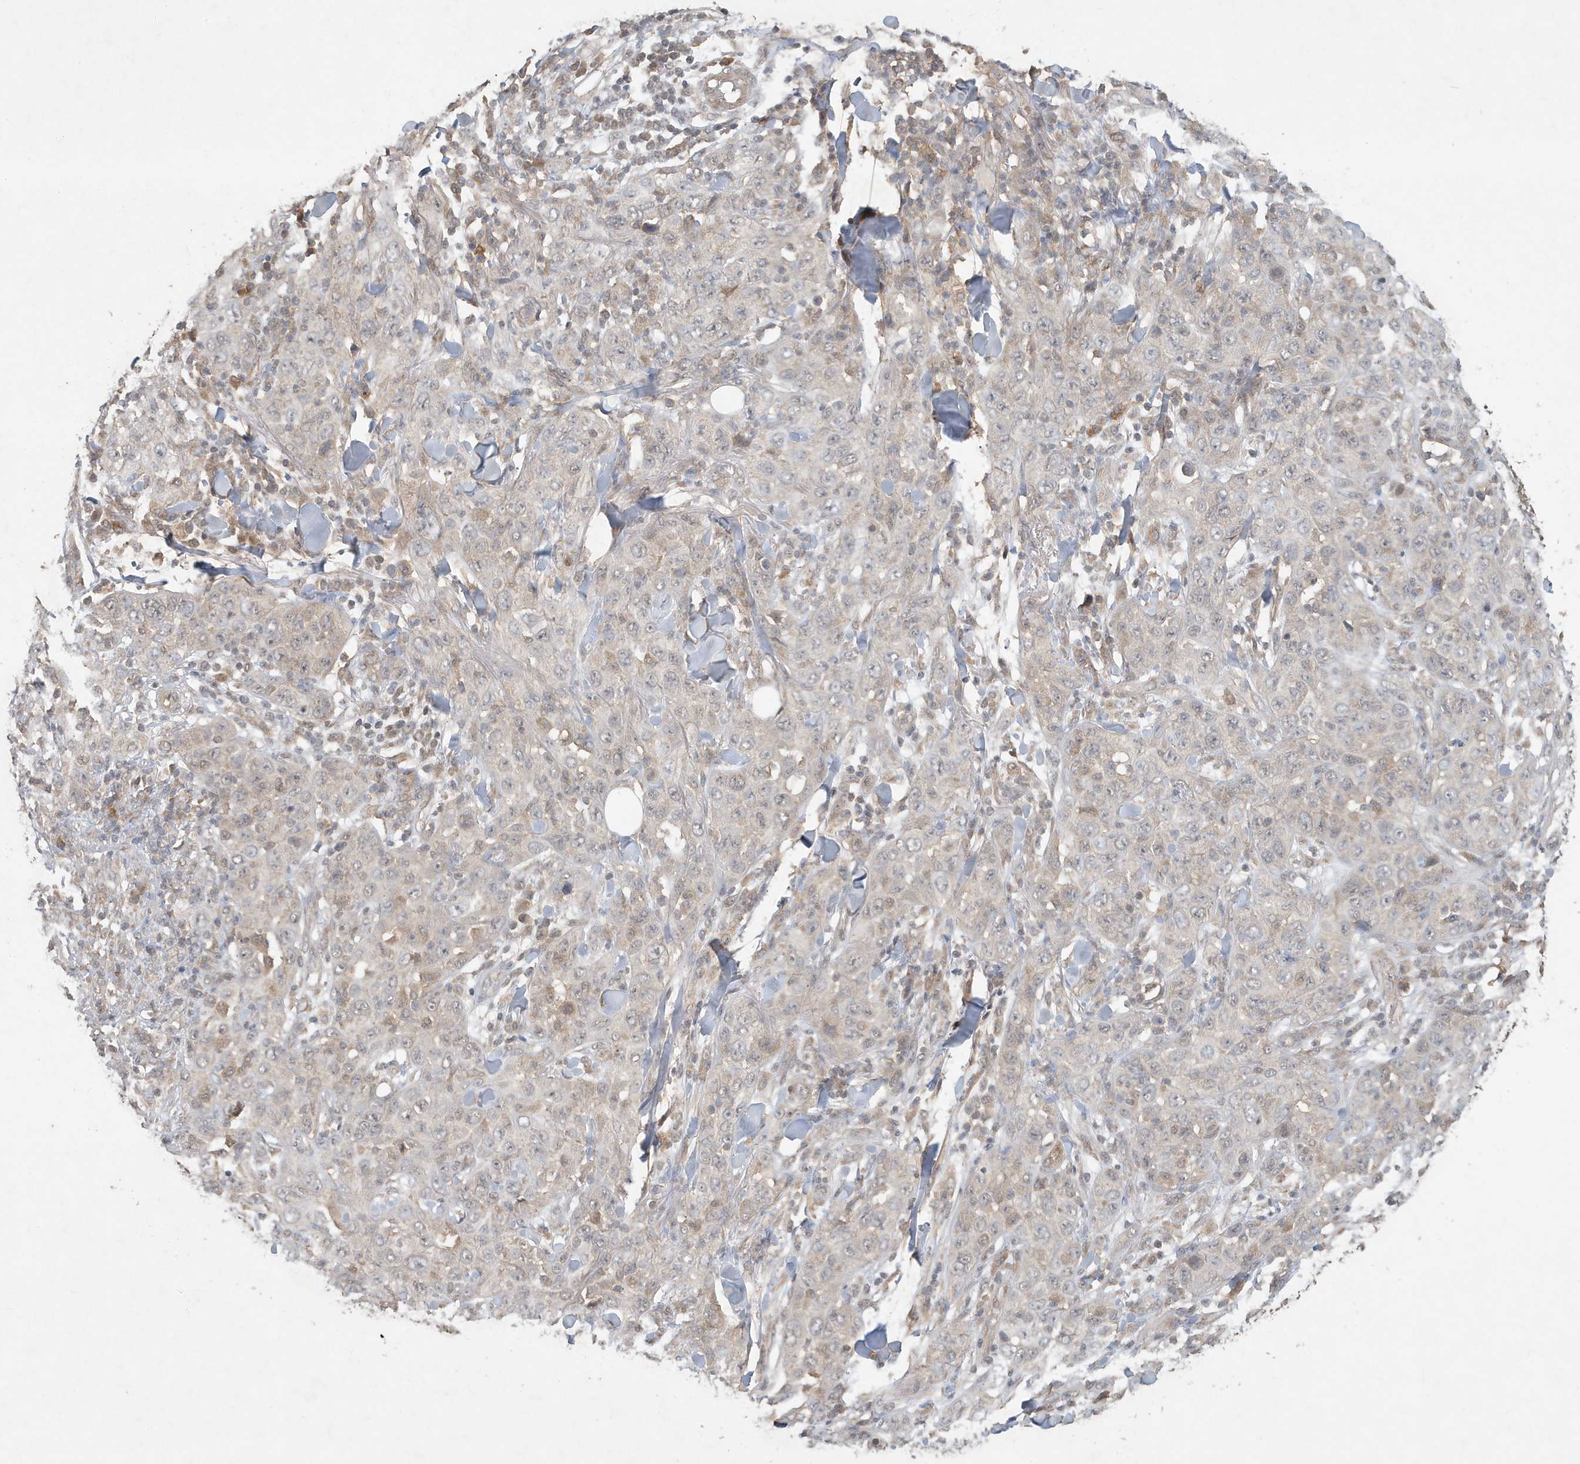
{"staining": {"intensity": "negative", "quantity": "none", "location": "none"}, "tissue": "skin cancer", "cell_type": "Tumor cells", "image_type": "cancer", "snomed": [{"axis": "morphology", "description": "Squamous cell carcinoma, NOS"}, {"axis": "topography", "description": "Skin"}], "caption": "Histopathology image shows no significant protein staining in tumor cells of skin squamous cell carcinoma.", "gene": "ABCB9", "patient": {"sex": "female", "age": 88}}